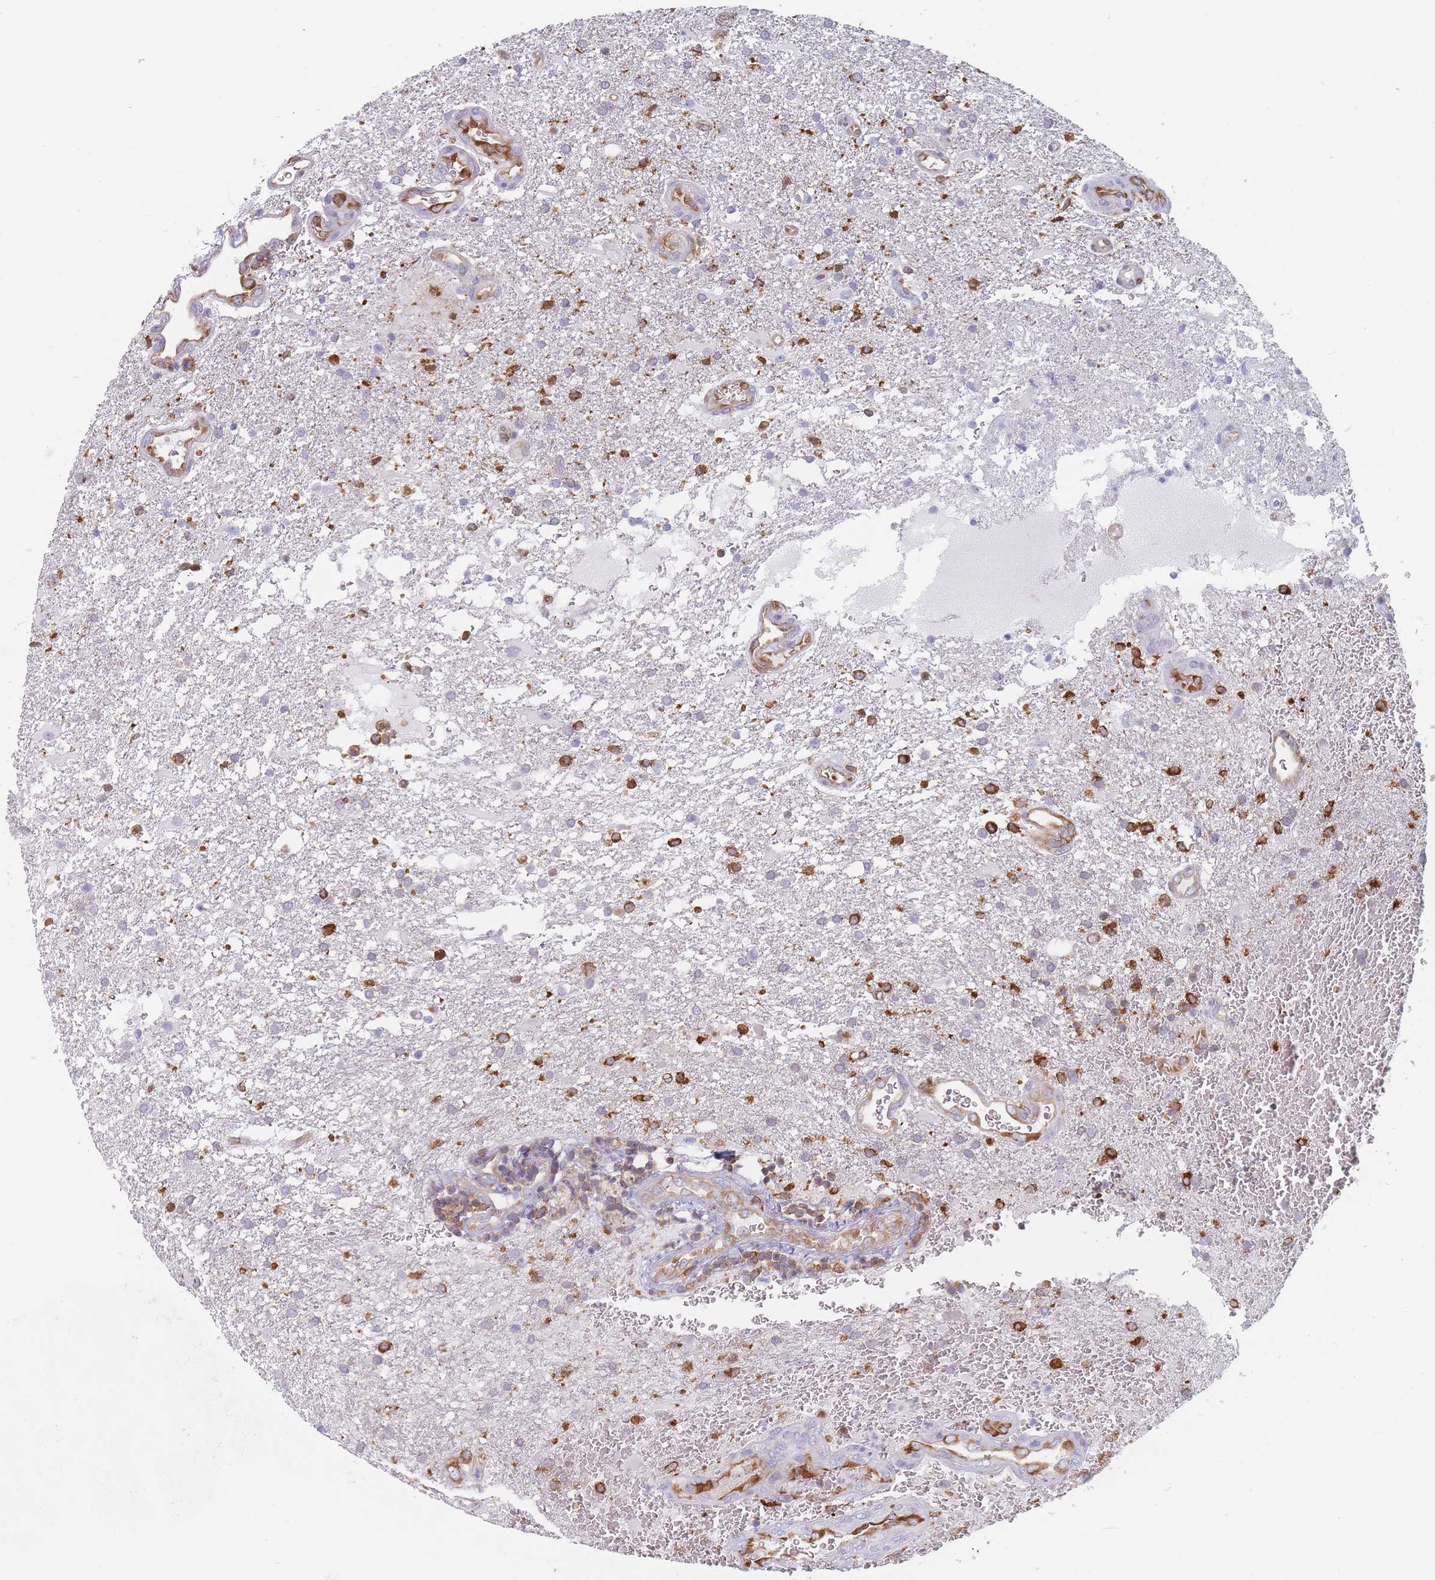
{"staining": {"intensity": "strong", "quantity": "<25%", "location": "cytoplasmic/membranous"}, "tissue": "glioma", "cell_type": "Tumor cells", "image_type": "cancer", "snomed": [{"axis": "morphology", "description": "Glioma, malignant, Low grade"}, {"axis": "topography", "description": "Brain"}], "caption": "About <25% of tumor cells in human malignant glioma (low-grade) demonstrate strong cytoplasmic/membranous protein expression as visualized by brown immunohistochemical staining.", "gene": "MAP1S", "patient": {"sex": "male", "age": 66}}